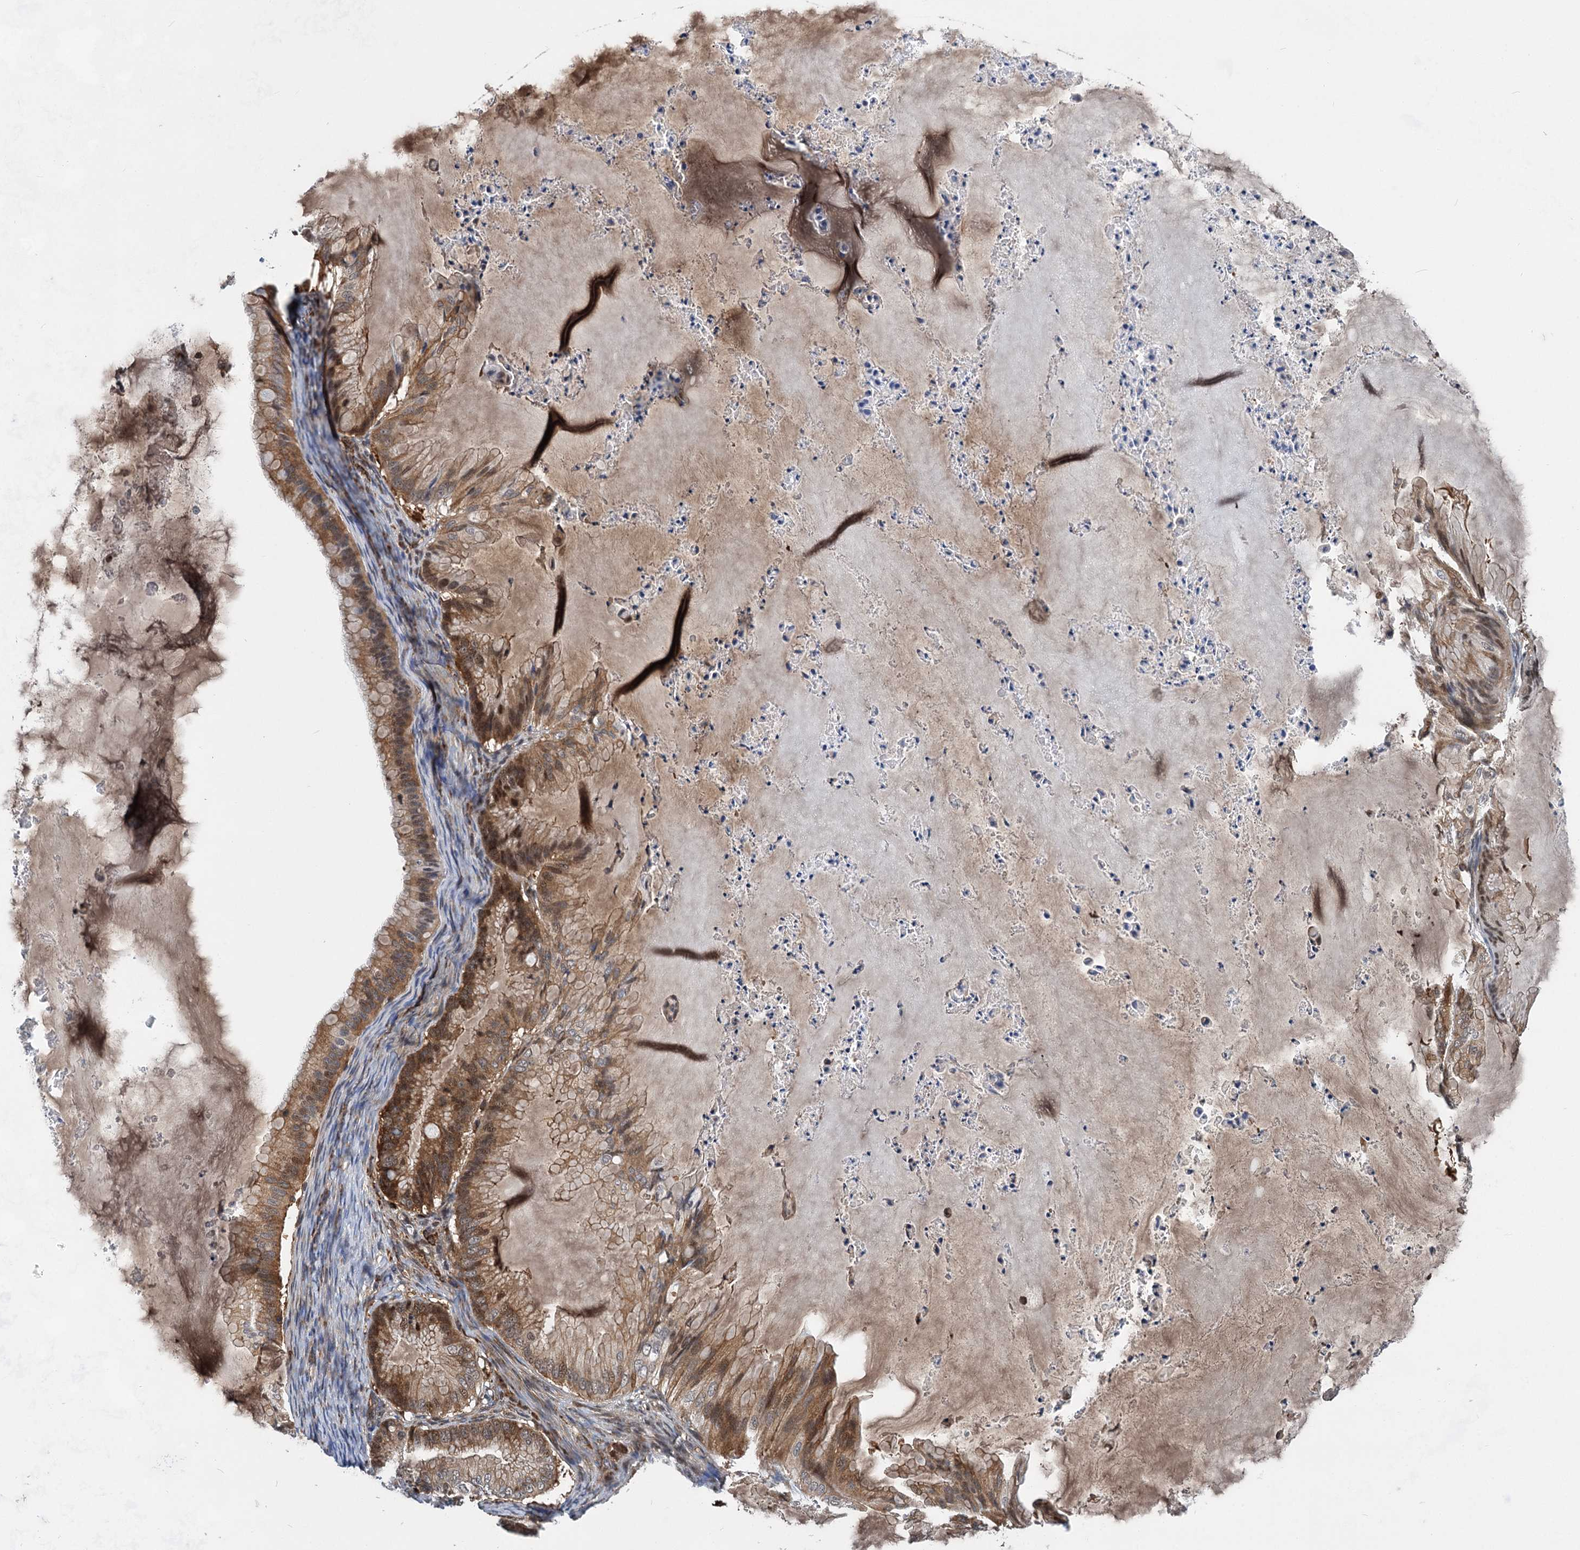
{"staining": {"intensity": "moderate", "quantity": "25%-75%", "location": "cytoplasmic/membranous,nuclear"}, "tissue": "ovarian cancer", "cell_type": "Tumor cells", "image_type": "cancer", "snomed": [{"axis": "morphology", "description": "Cystadenocarcinoma, mucinous, NOS"}, {"axis": "topography", "description": "Ovary"}], "caption": "There is medium levels of moderate cytoplasmic/membranous and nuclear staining in tumor cells of ovarian cancer (mucinous cystadenocarcinoma), as demonstrated by immunohistochemical staining (brown color).", "gene": "GPBP1", "patient": {"sex": "female", "age": 71}}